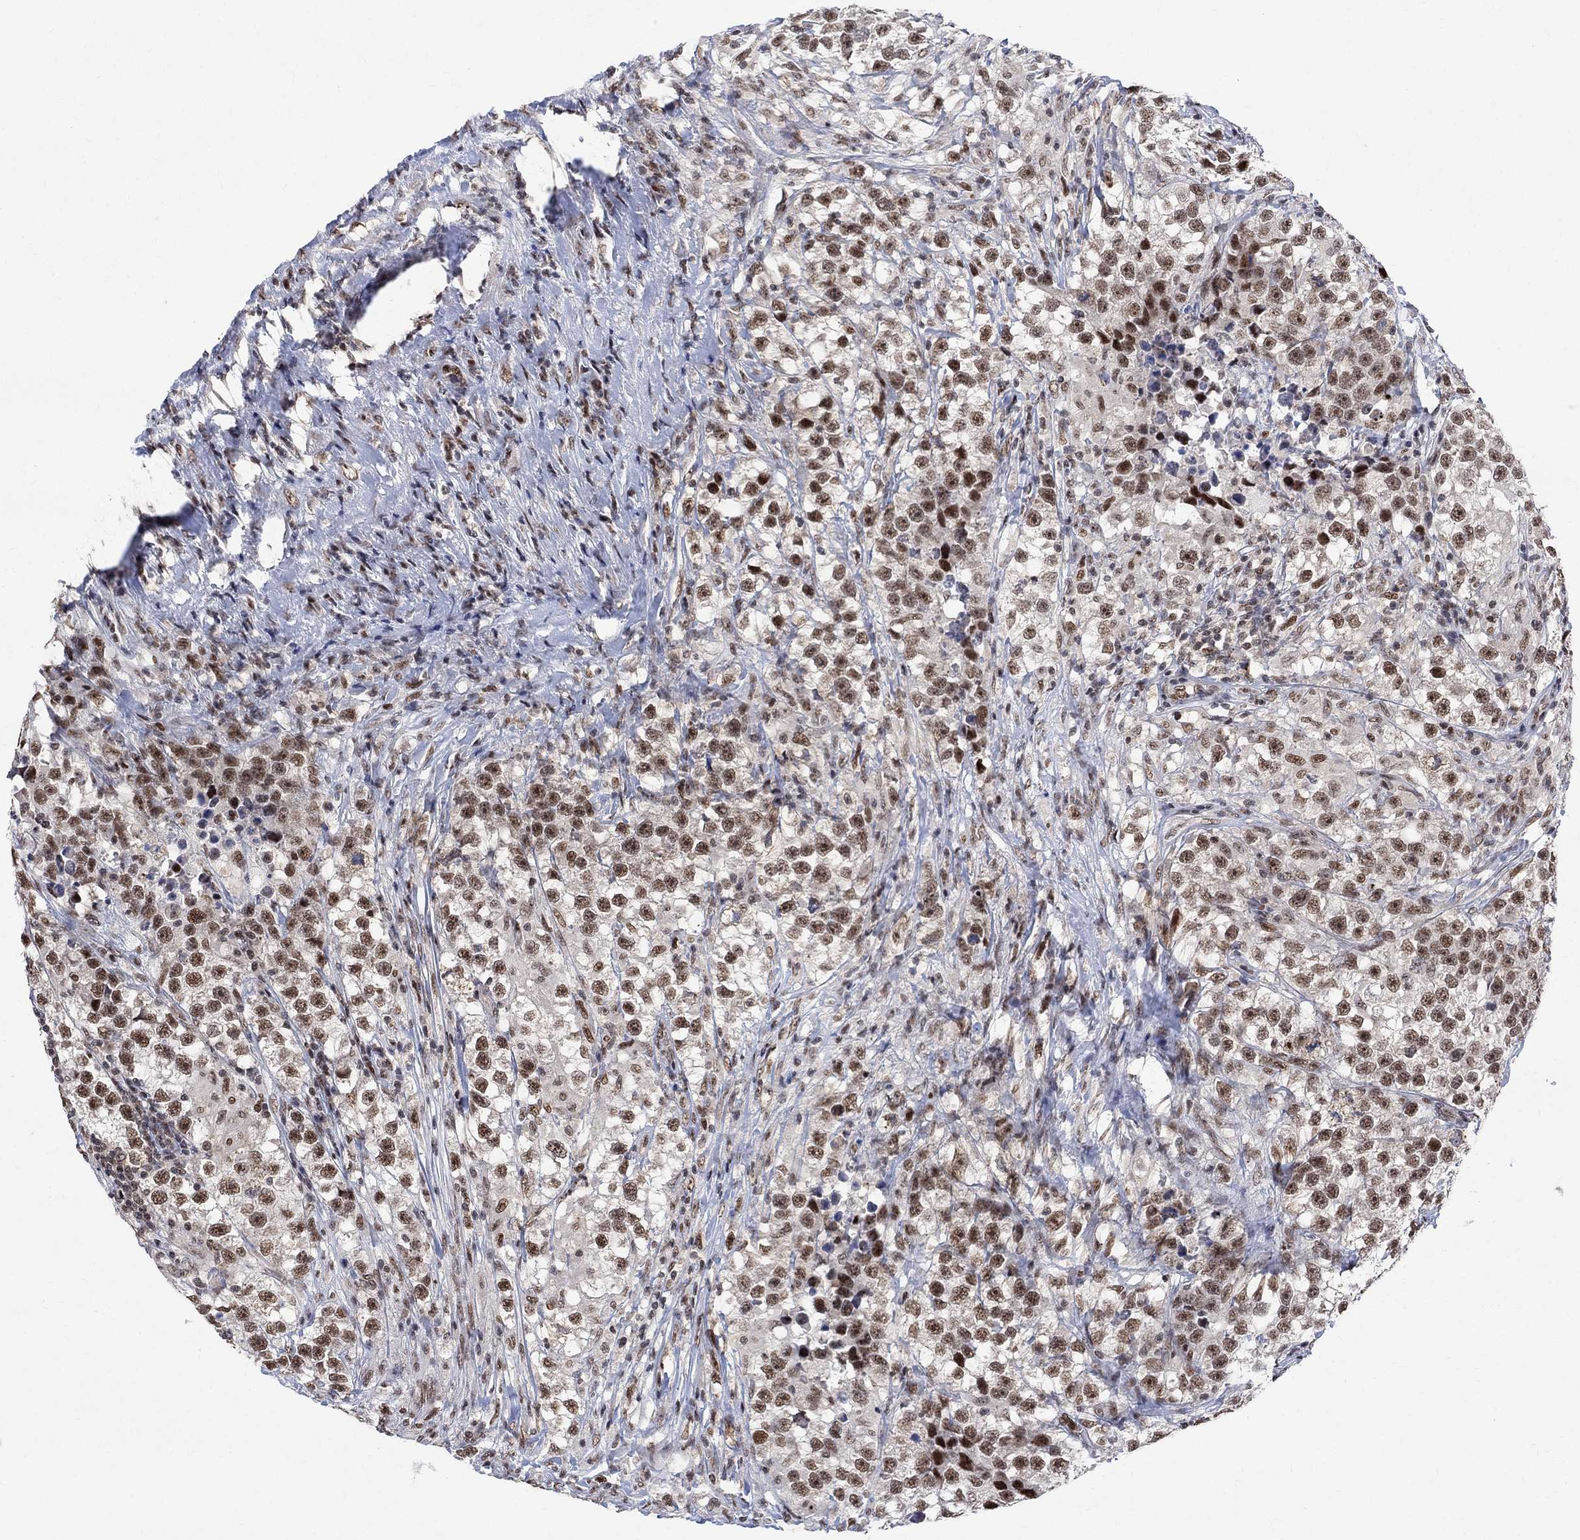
{"staining": {"intensity": "moderate", "quantity": ">75%", "location": "nuclear"}, "tissue": "testis cancer", "cell_type": "Tumor cells", "image_type": "cancer", "snomed": [{"axis": "morphology", "description": "Seminoma, NOS"}, {"axis": "topography", "description": "Testis"}], "caption": "Protein staining displays moderate nuclear expression in approximately >75% of tumor cells in testis seminoma.", "gene": "E4F1", "patient": {"sex": "male", "age": 46}}